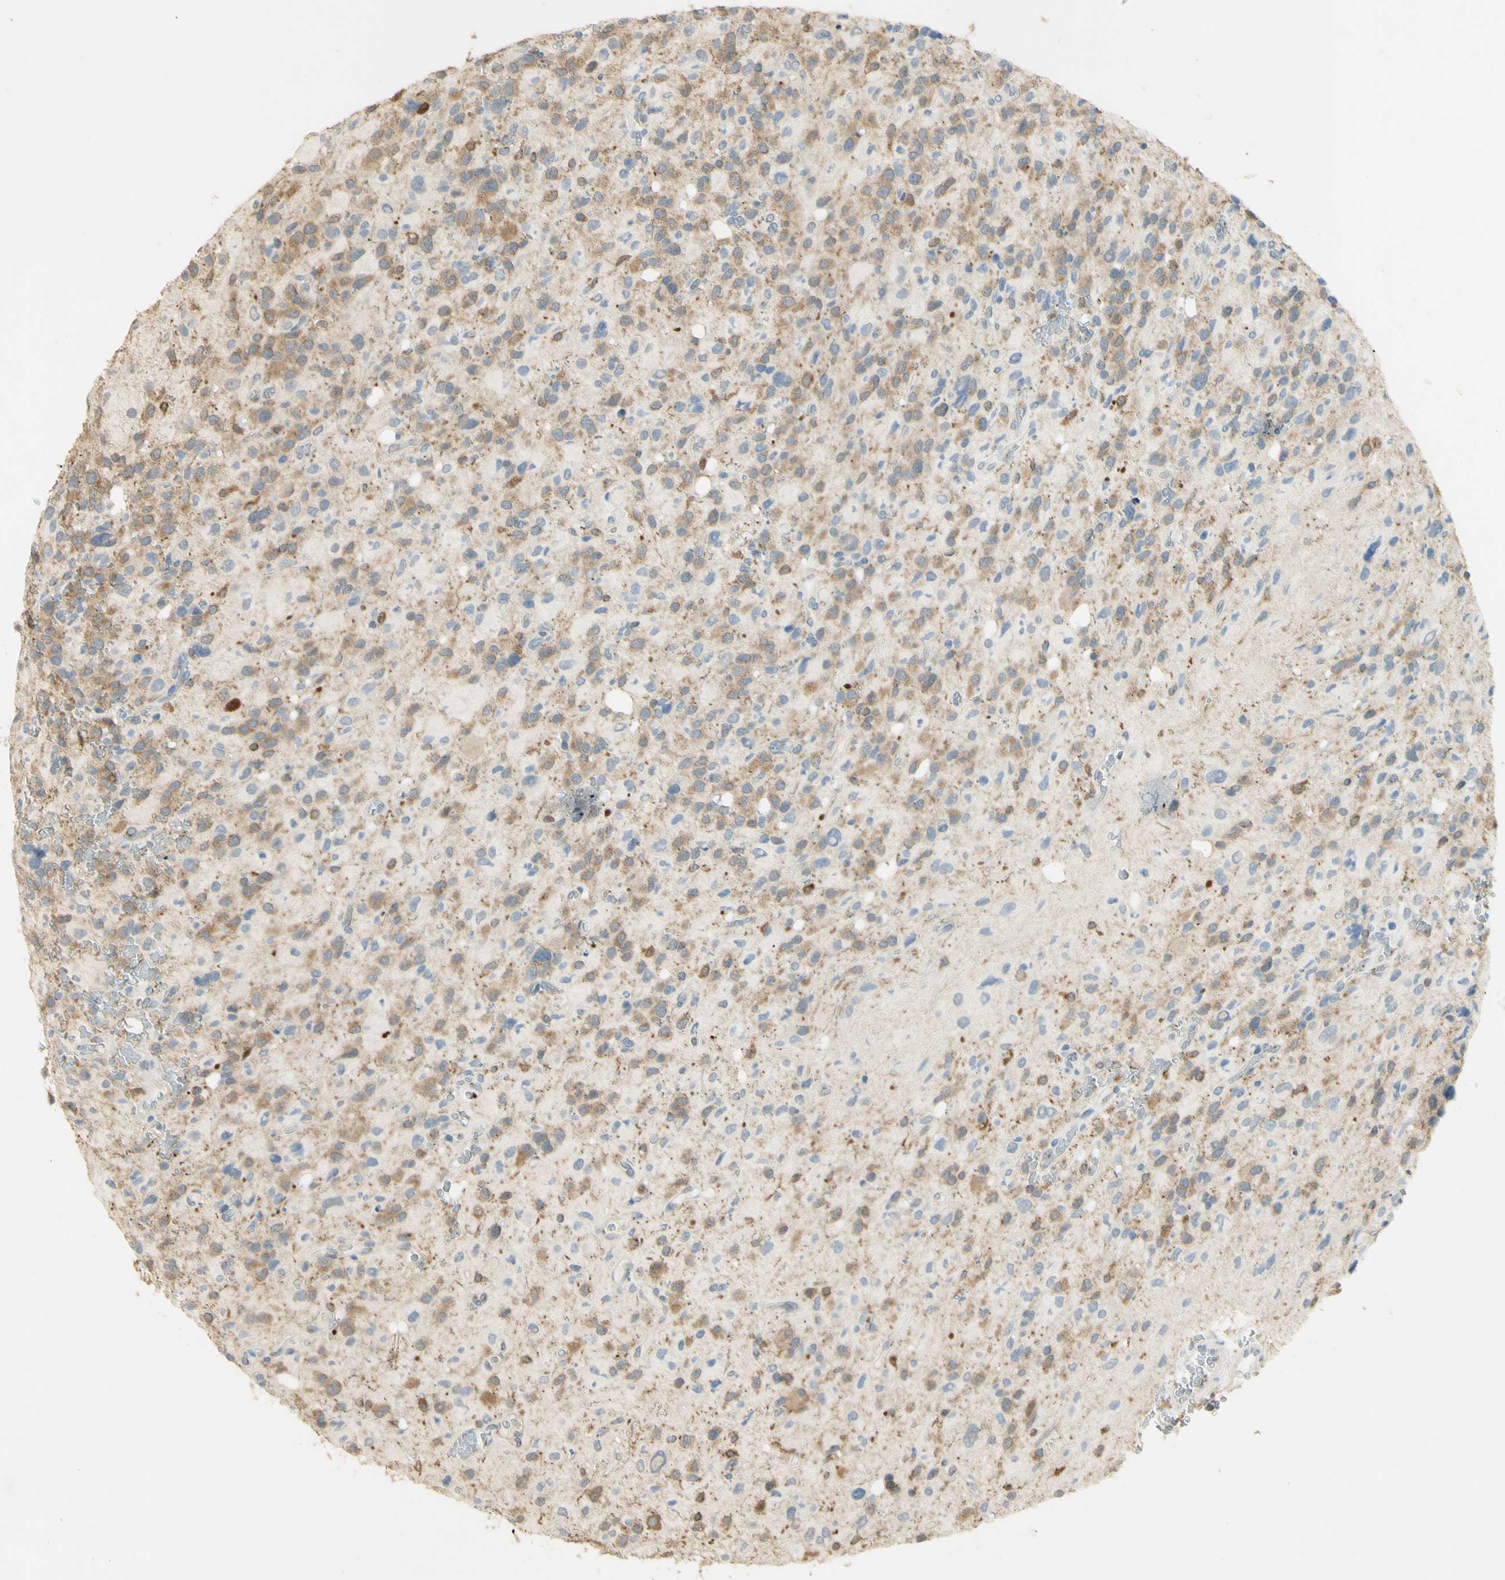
{"staining": {"intensity": "moderate", "quantity": "25%-75%", "location": "cytoplasmic/membranous"}, "tissue": "glioma", "cell_type": "Tumor cells", "image_type": "cancer", "snomed": [{"axis": "morphology", "description": "Glioma, malignant, High grade"}, {"axis": "topography", "description": "Brain"}], "caption": "Immunohistochemical staining of malignant glioma (high-grade) exhibits moderate cytoplasmic/membranous protein staining in about 25%-75% of tumor cells. Nuclei are stained in blue.", "gene": "PAK1", "patient": {"sex": "male", "age": 48}}